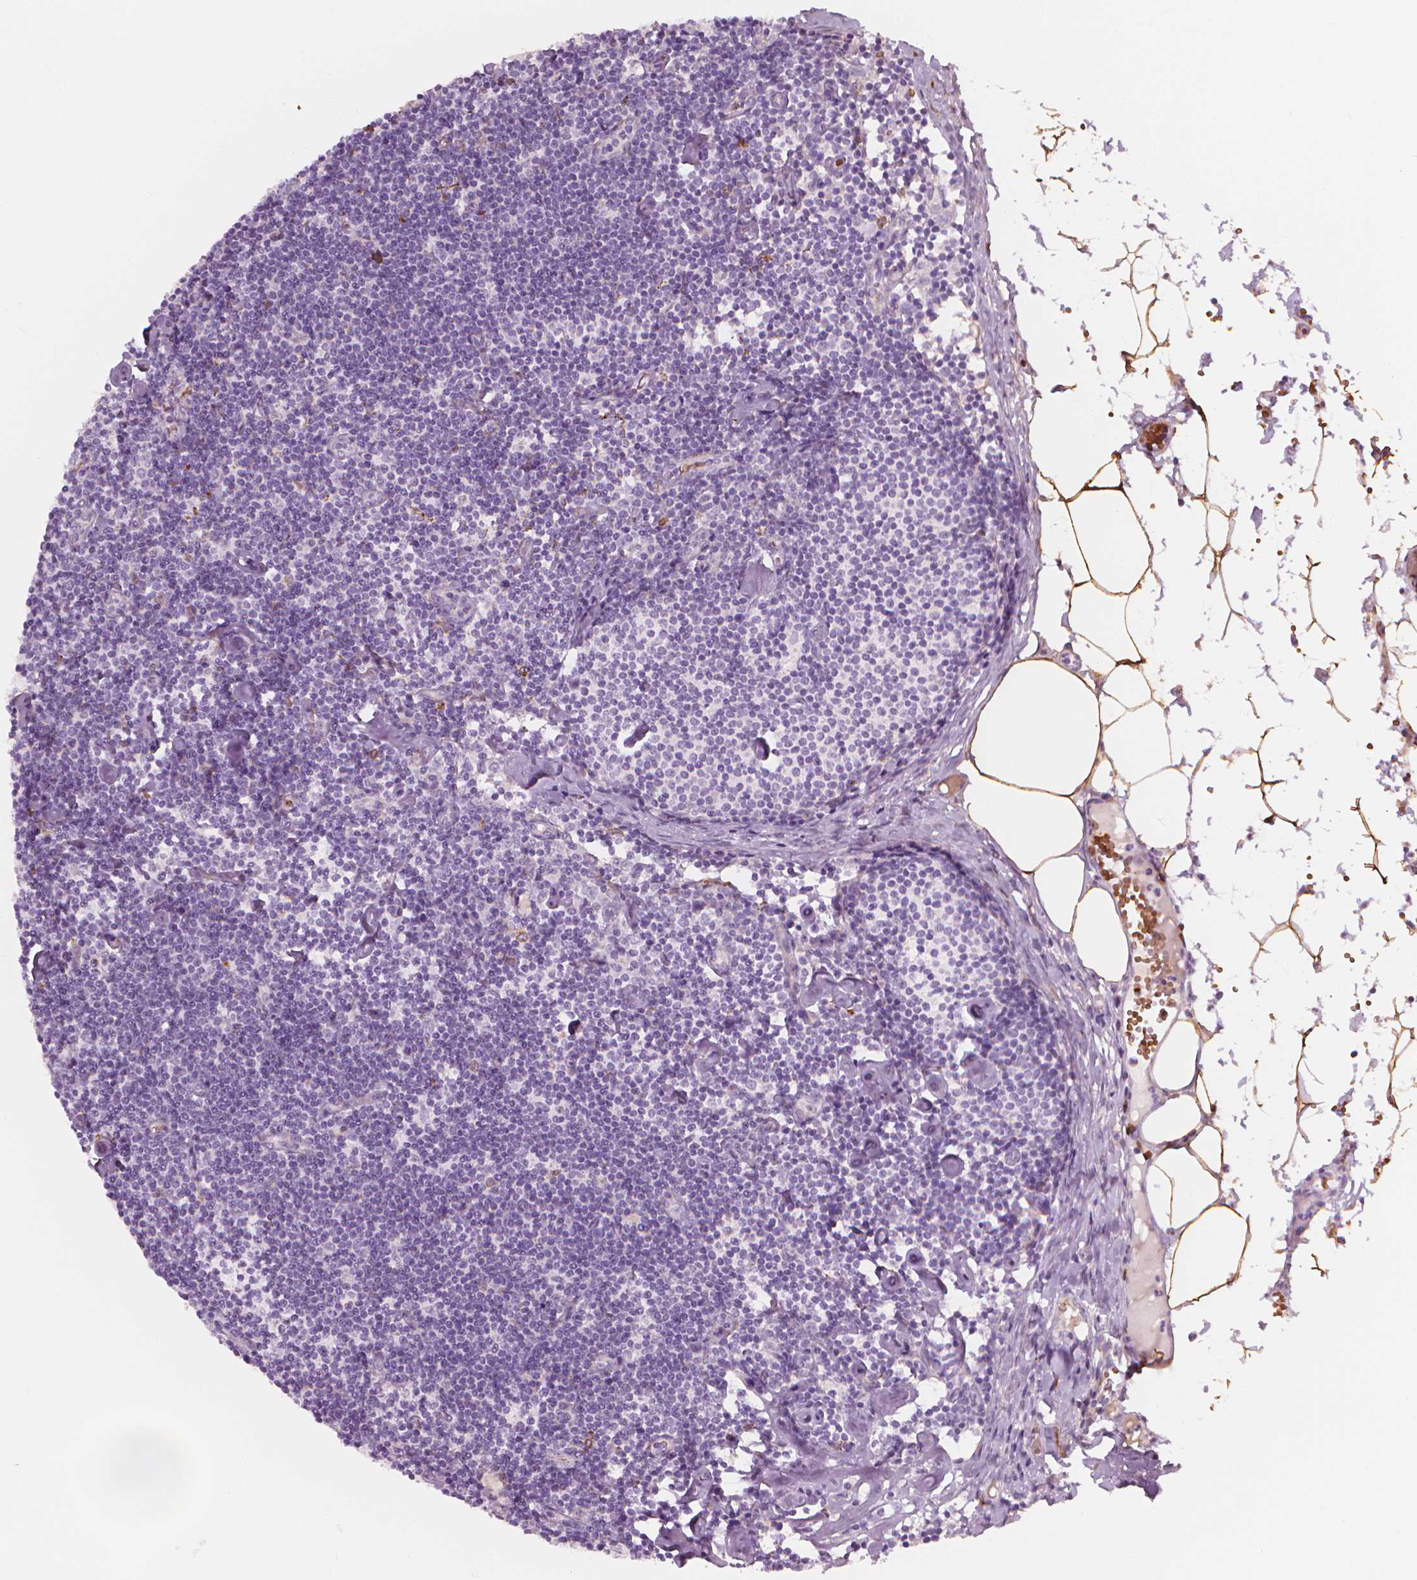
{"staining": {"intensity": "negative", "quantity": "none", "location": "none"}, "tissue": "lymph node", "cell_type": "Germinal center cells", "image_type": "normal", "snomed": [{"axis": "morphology", "description": "Normal tissue, NOS"}, {"axis": "topography", "description": "Lymph node"}], "caption": "Immunohistochemical staining of unremarkable human lymph node shows no significant expression in germinal center cells. (Stains: DAB immunohistochemistry (IHC) with hematoxylin counter stain, Microscopy: brightfield microscopy at high magnification).", "gene": "CES1", "patient": {"sex": "female", "age": 42}}